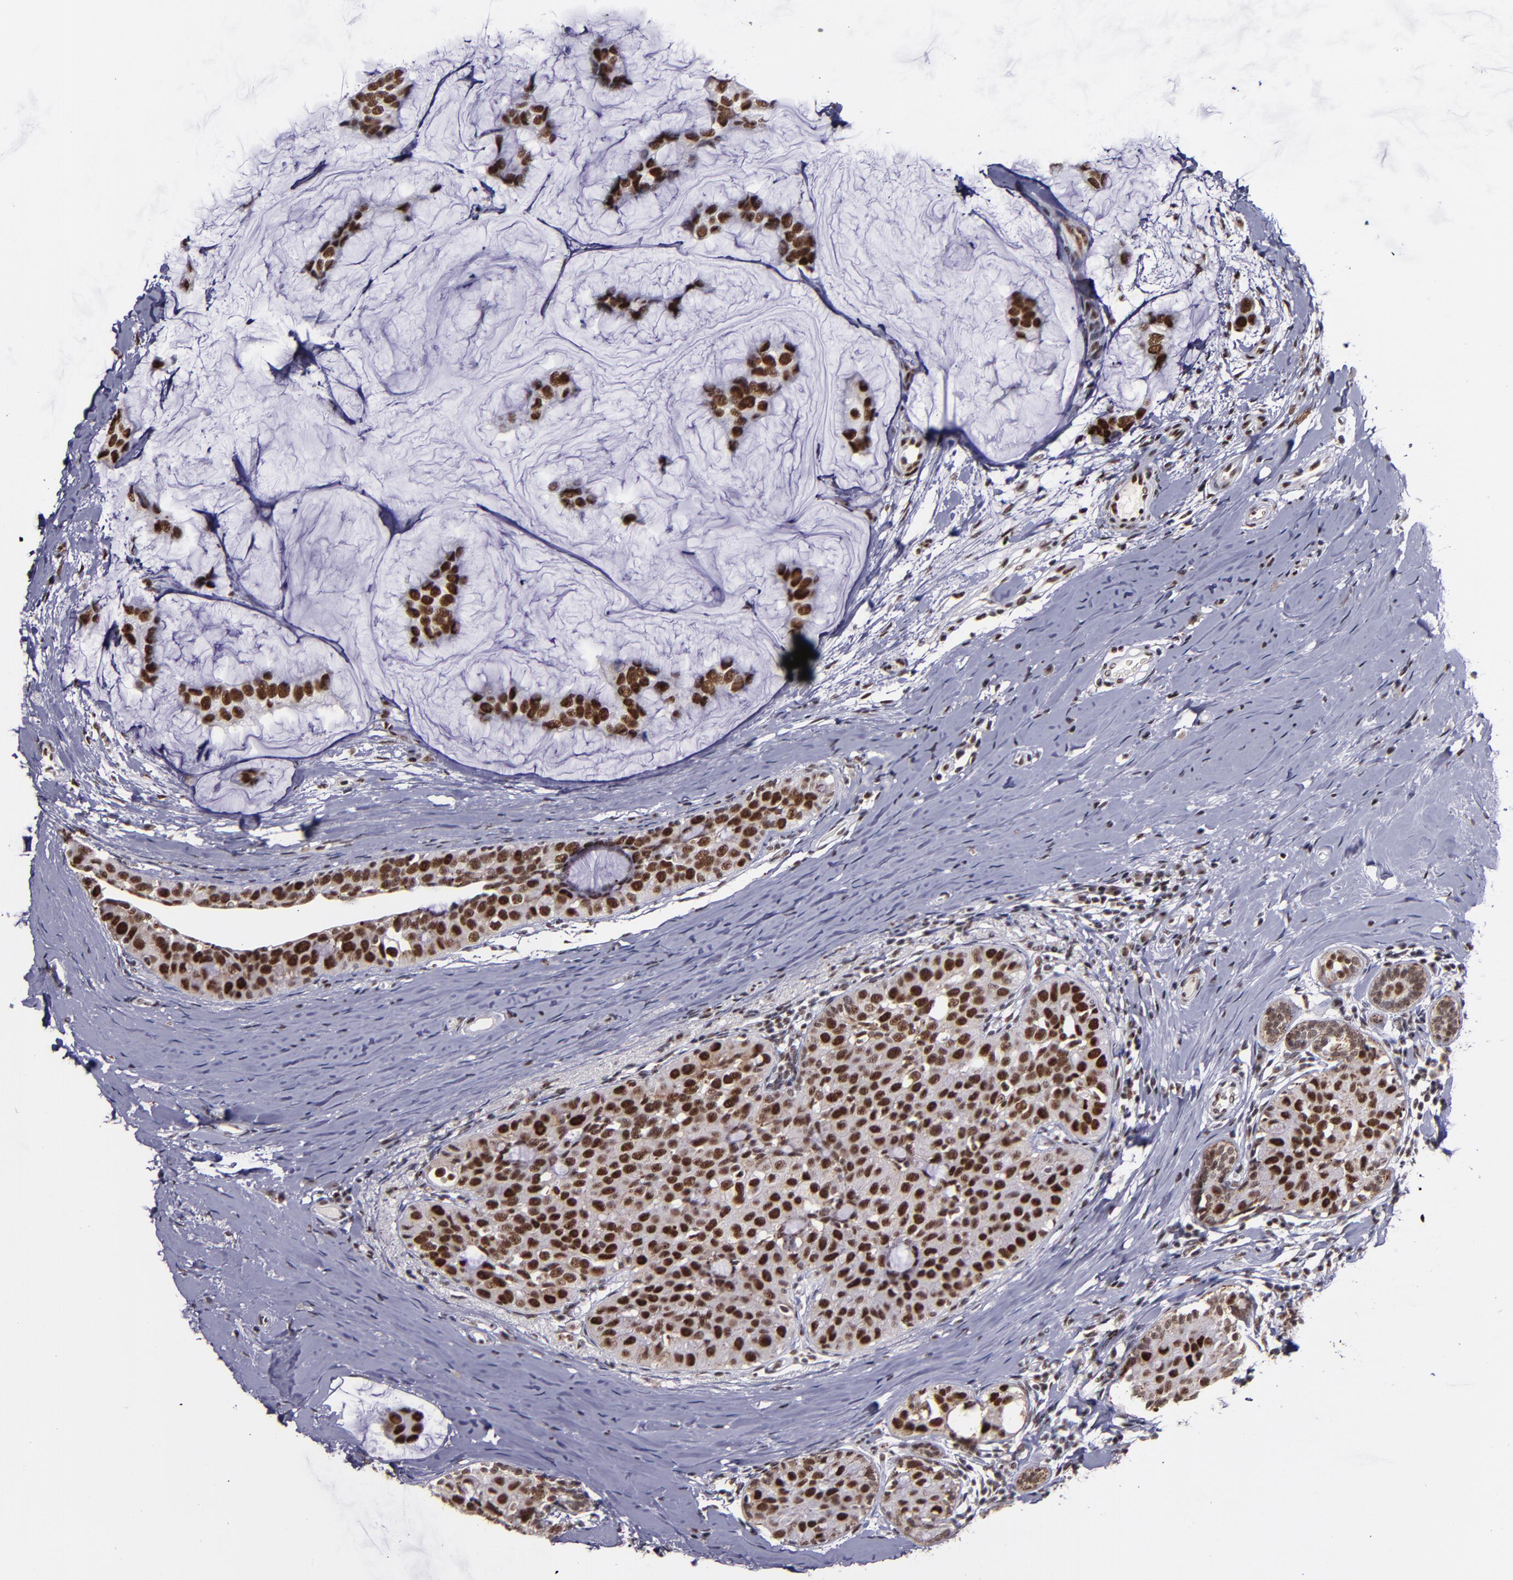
{"staining": {"intensity": "strong", "quantity": ">75%", "location": "nuclear"}, "tissue": "breast cancer", "cell_type": "Tumor cells", "image_type": "cancer", "snomed": [{"axis": "morphology", "description": "Normal tissue, NOS"}, {"axis": "morphology", "description": "Duct carcinoma"}, {"axis": "topography", "description": "Breast"}], "caption": "The micrograph exhibits staining of breast cancer (intraductal carcinoma), revealing strong nuclear protein positivity (brown color) within tumor cells. Using DAB (3,3'-diaminobenzidine) (brown) and hematoxylin (blue) stains, captured at high magnification using brightfield microscopy.", "gene": "PPP4R3A", "patient": {"sex": "female", "age": 50}}